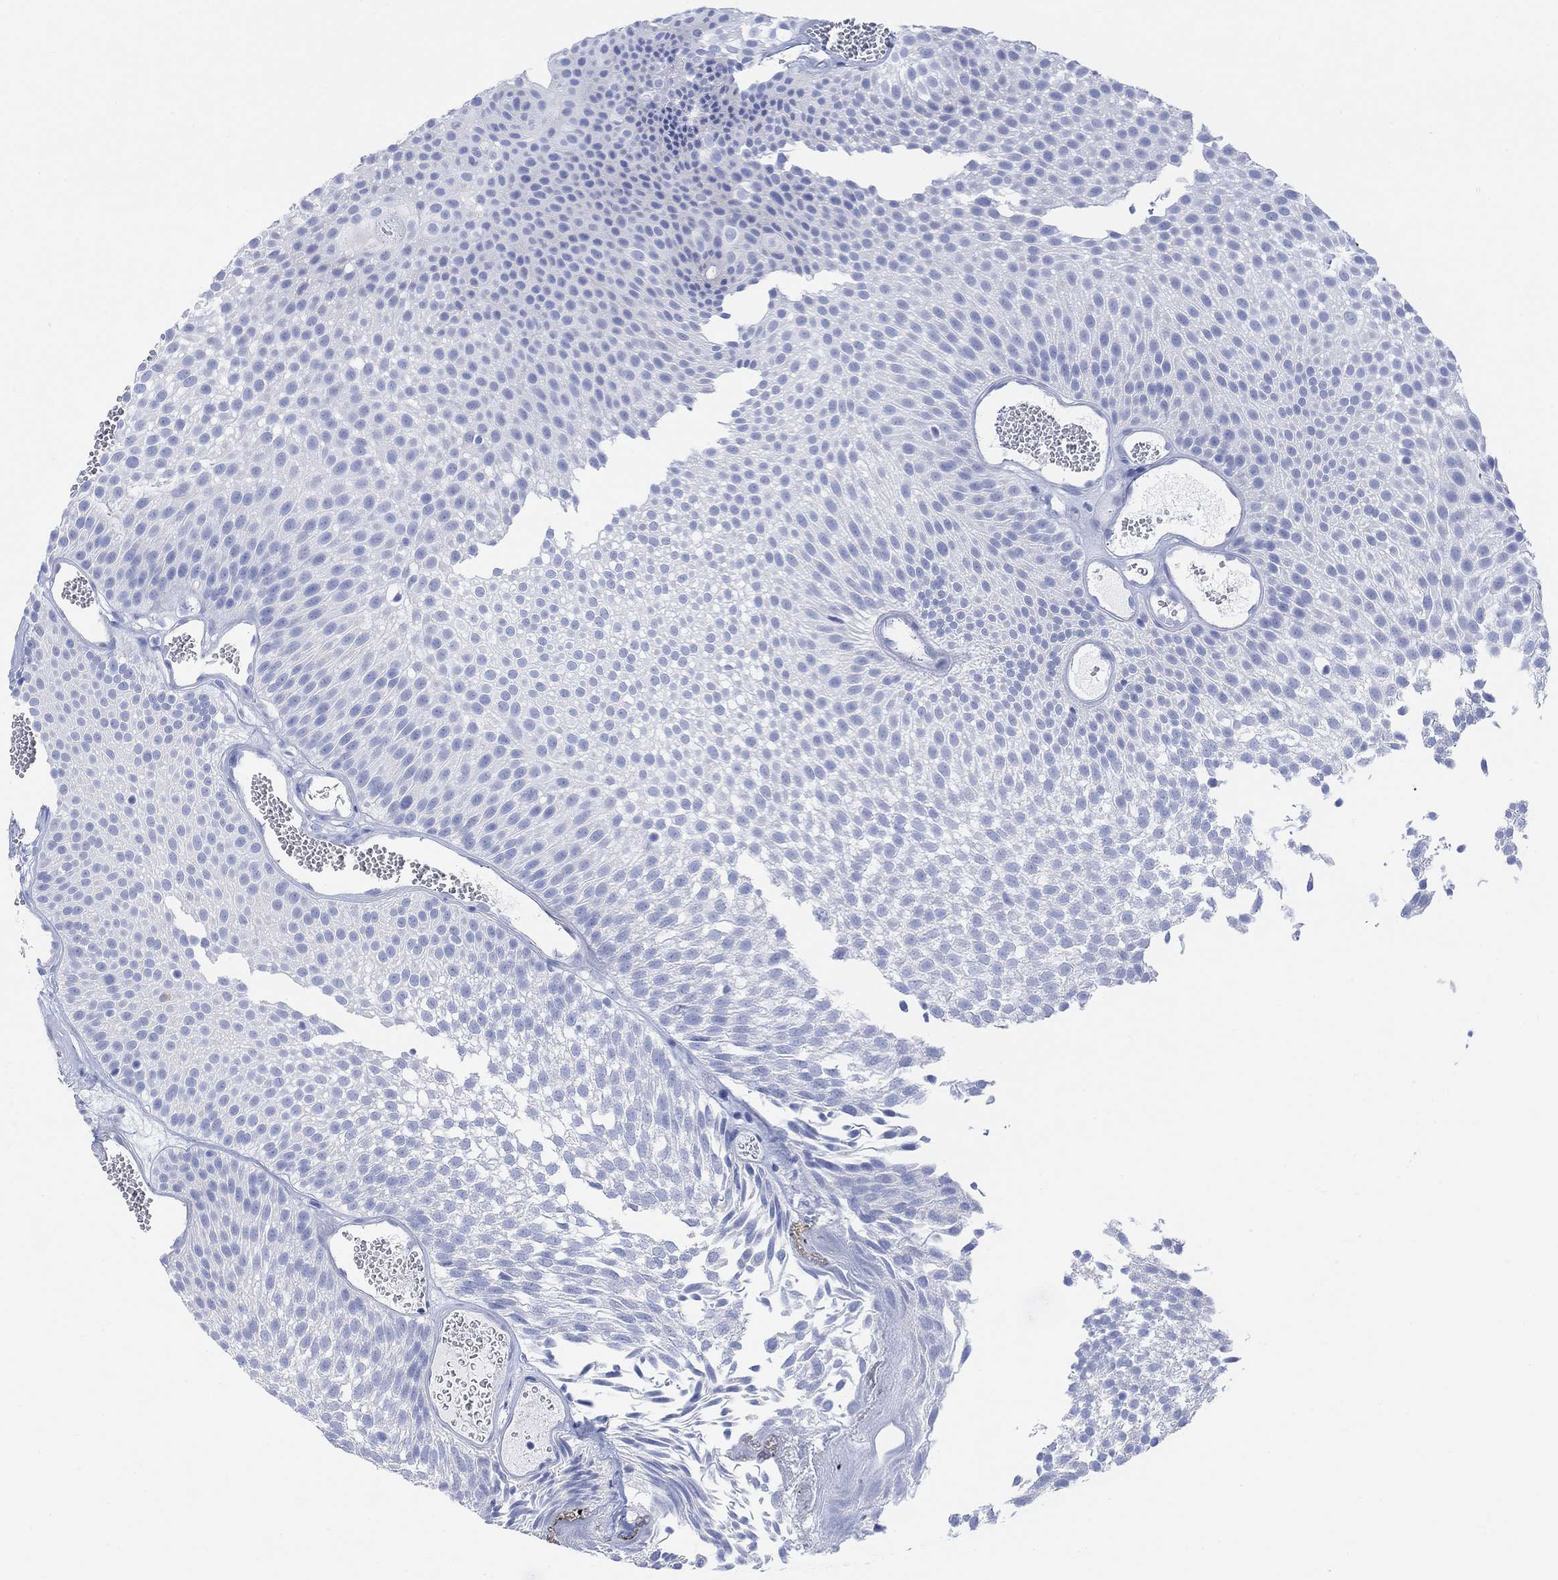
{"staining": {"intensity": "negative", "quantity": "none", "location": "none"}, "tissue": "urothelial cancer", "cell_type": "Tumor cells", "image_type": "cancer", "snomed": [{"axis": "morphology", "description": "Urothelial carcinoma, Low grade"}, {"axis": "topography", "description": "Urinary bladder"}], "caption": "Immunohistochemistry histopathology image of human low-grade urothelial carcinoma stained for a protein (brown), which exhibits no positivity in tumor cells.", "gene": "GNG13", "patient": {"sex": "male", "age": 52}}